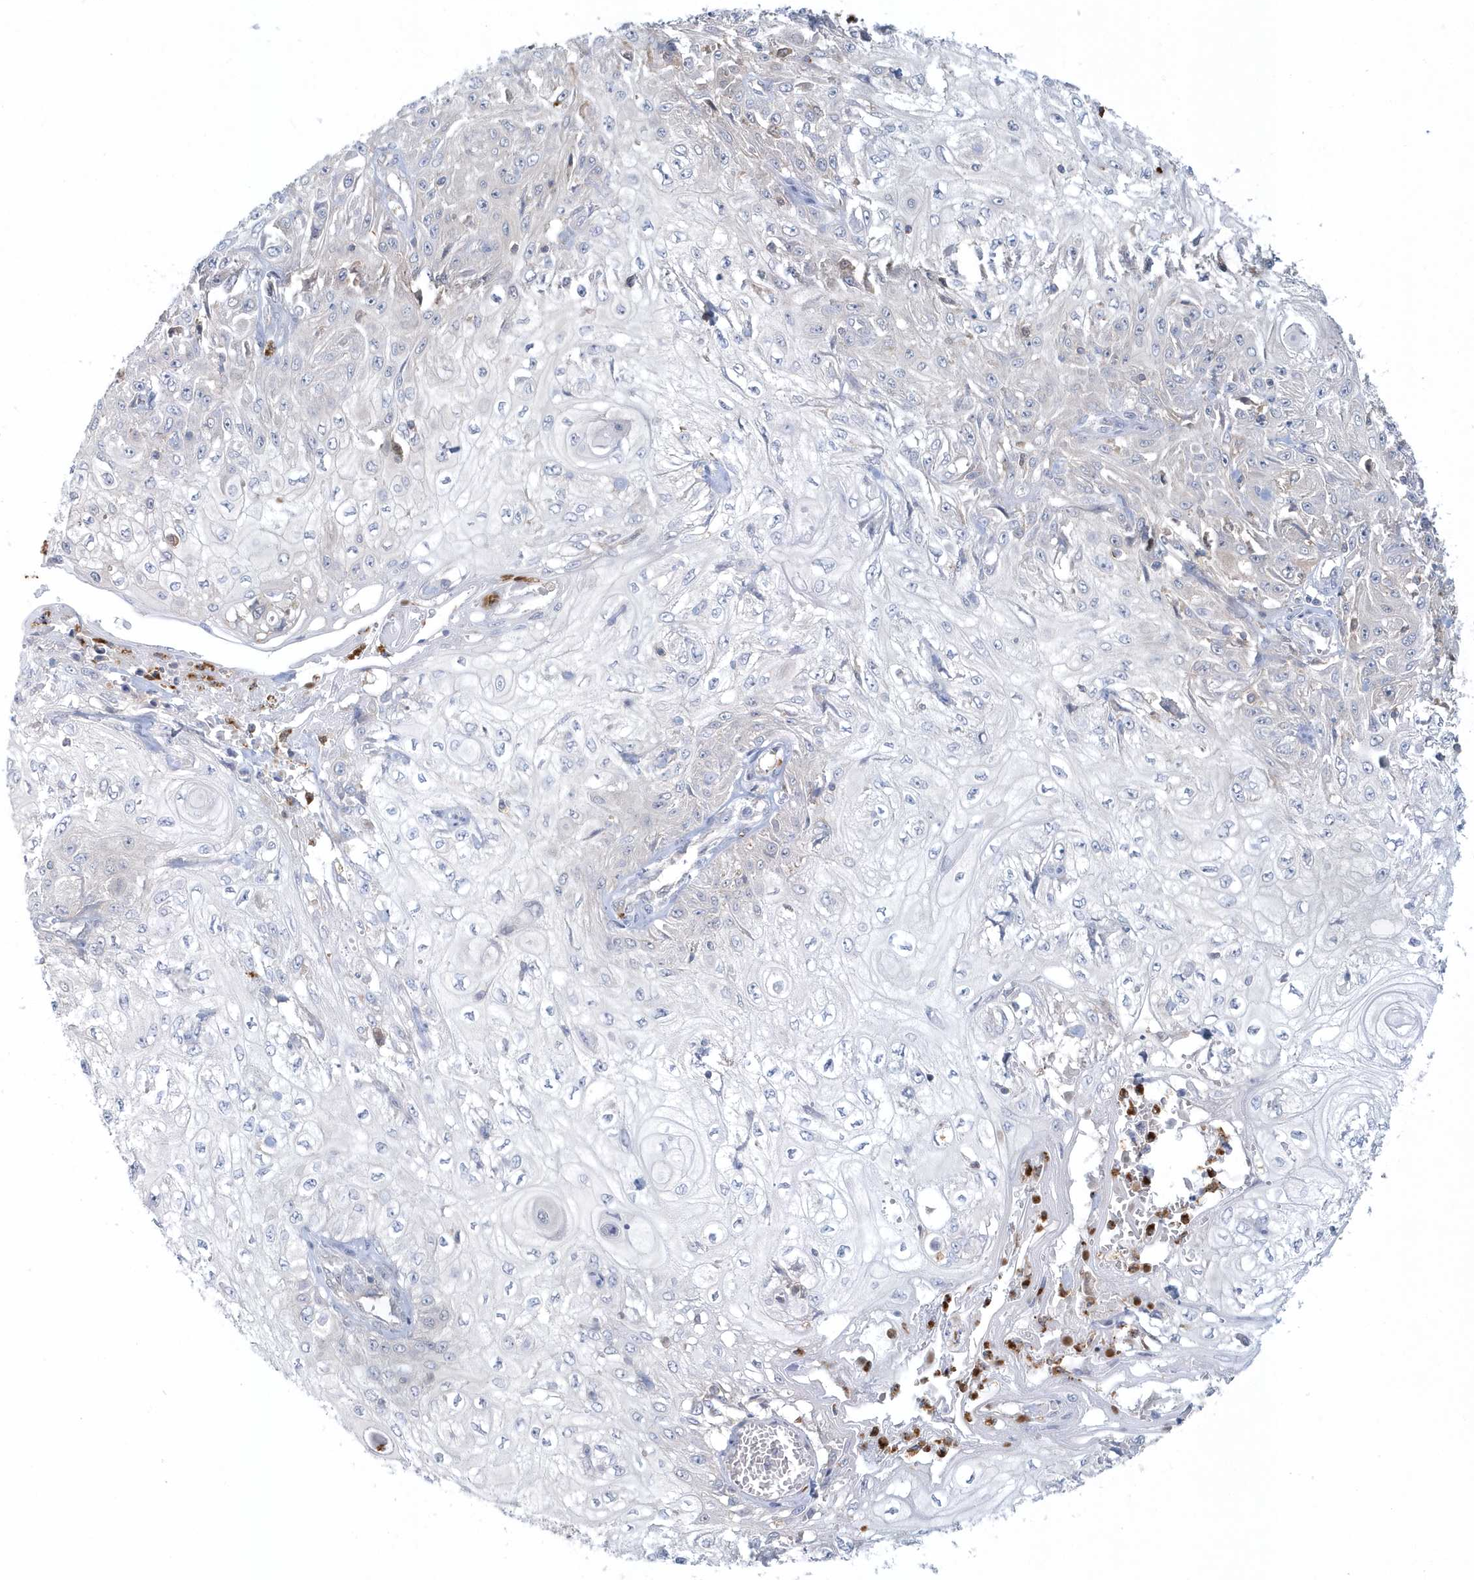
{"staining": {"intensity": "negative", "quantity": "none", "location": "none"}, "tissue": "skin cancer", "cell_type": "Tumor cells", "image_type": "cancer", "snomed": [{"axis": "morphology", "description": "Squamous cell carcinoma, NOS"}, {"axis": "morphology", "description": "Squamous cell carcinoma, metastatic, NOS"}, {"axis": "topography", "description": "Skin"}, {"axis": "topography", "description": "Lymph node"}], "caption": "A histopathology image of skin cancer stained for a protein displays no brown staining in tumor cells.", "gene": "RNF7", "patient": {"sex": "male", "age": 75}}